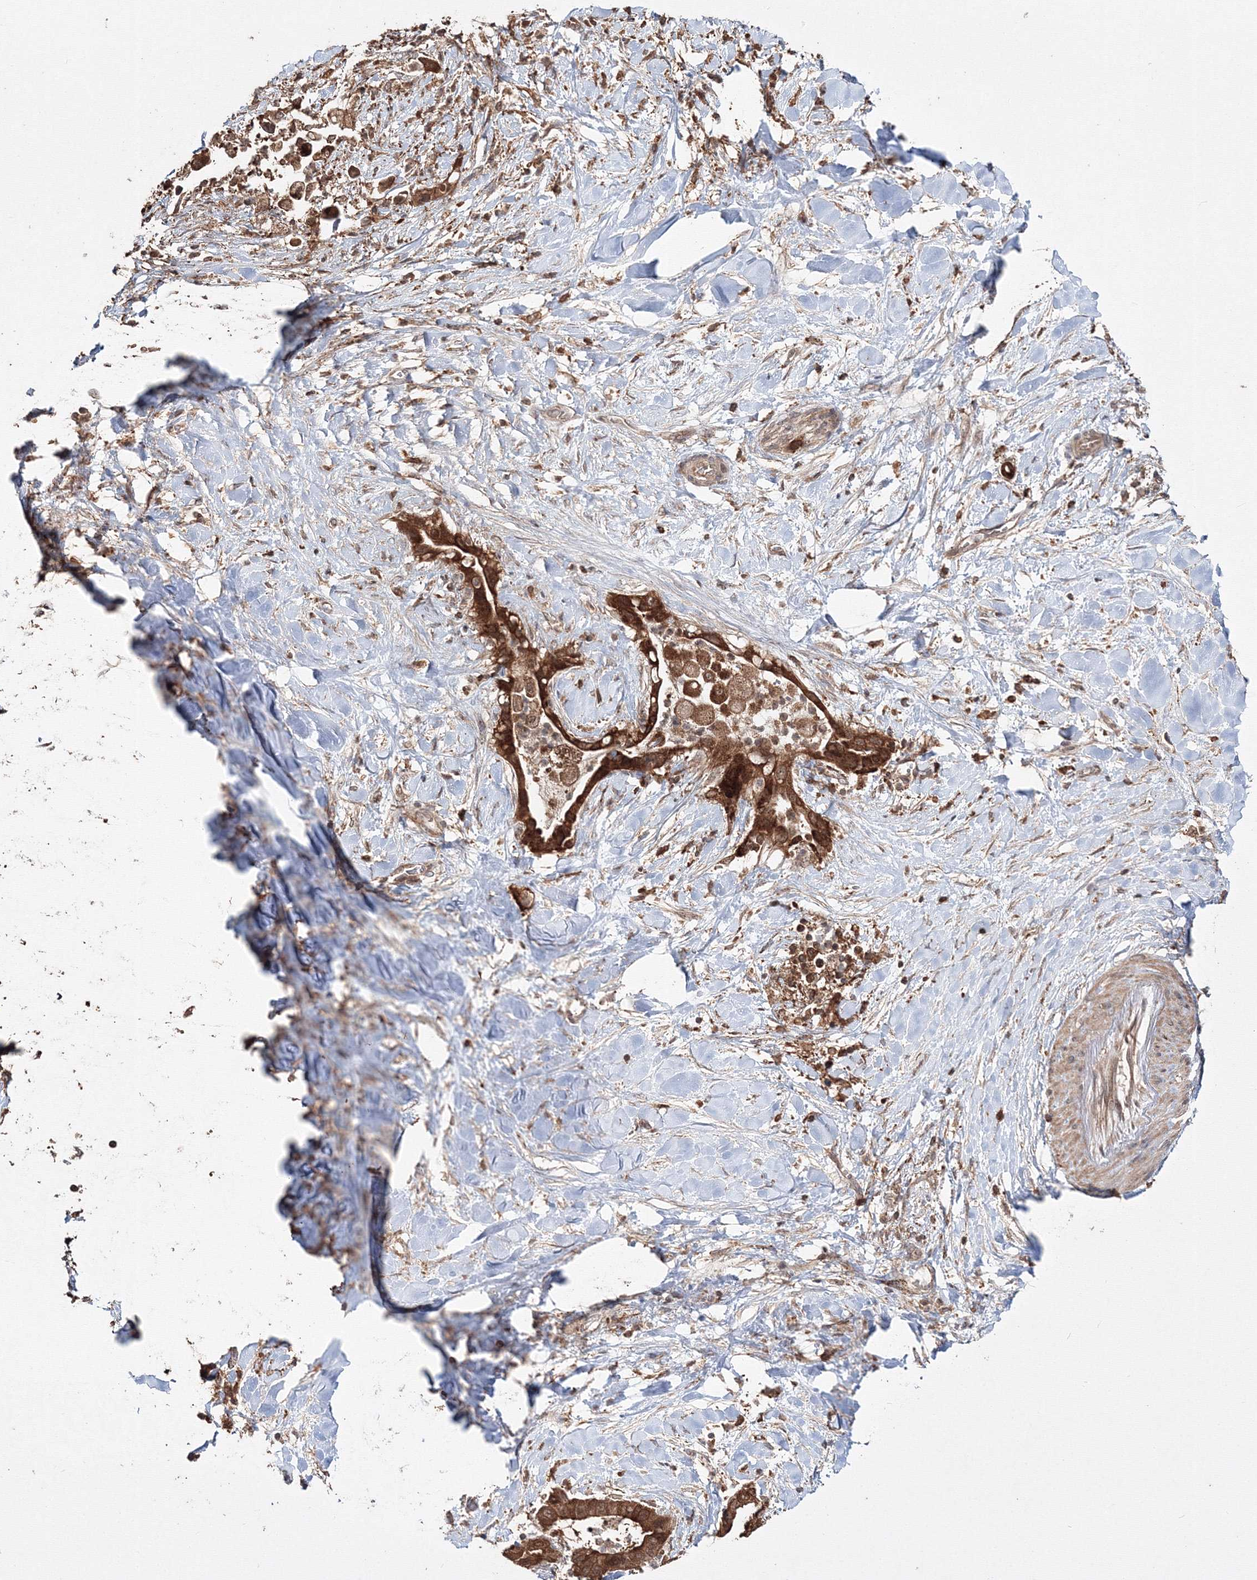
{"staining": {"intensity": "moderate", "quantity": ">75%", "location": "cytoplasmic/membranous"}, "tissue": "liver cancer", "cell_type": "Tumor cells", "image_type": "cancer", "snomed": [{"axis": "morphology", "description": "Cholangiocarcinoma"}, {"axis": "topography", "description": "Liver"}], "caption": "A brown stain labels moderate cytoplasmic/membranous positivity of a protein in liver cancer (cholangiocarcinoma) tumor cells.", "gene": "DDO", "patient": {"sex": "female", "age": 54}}